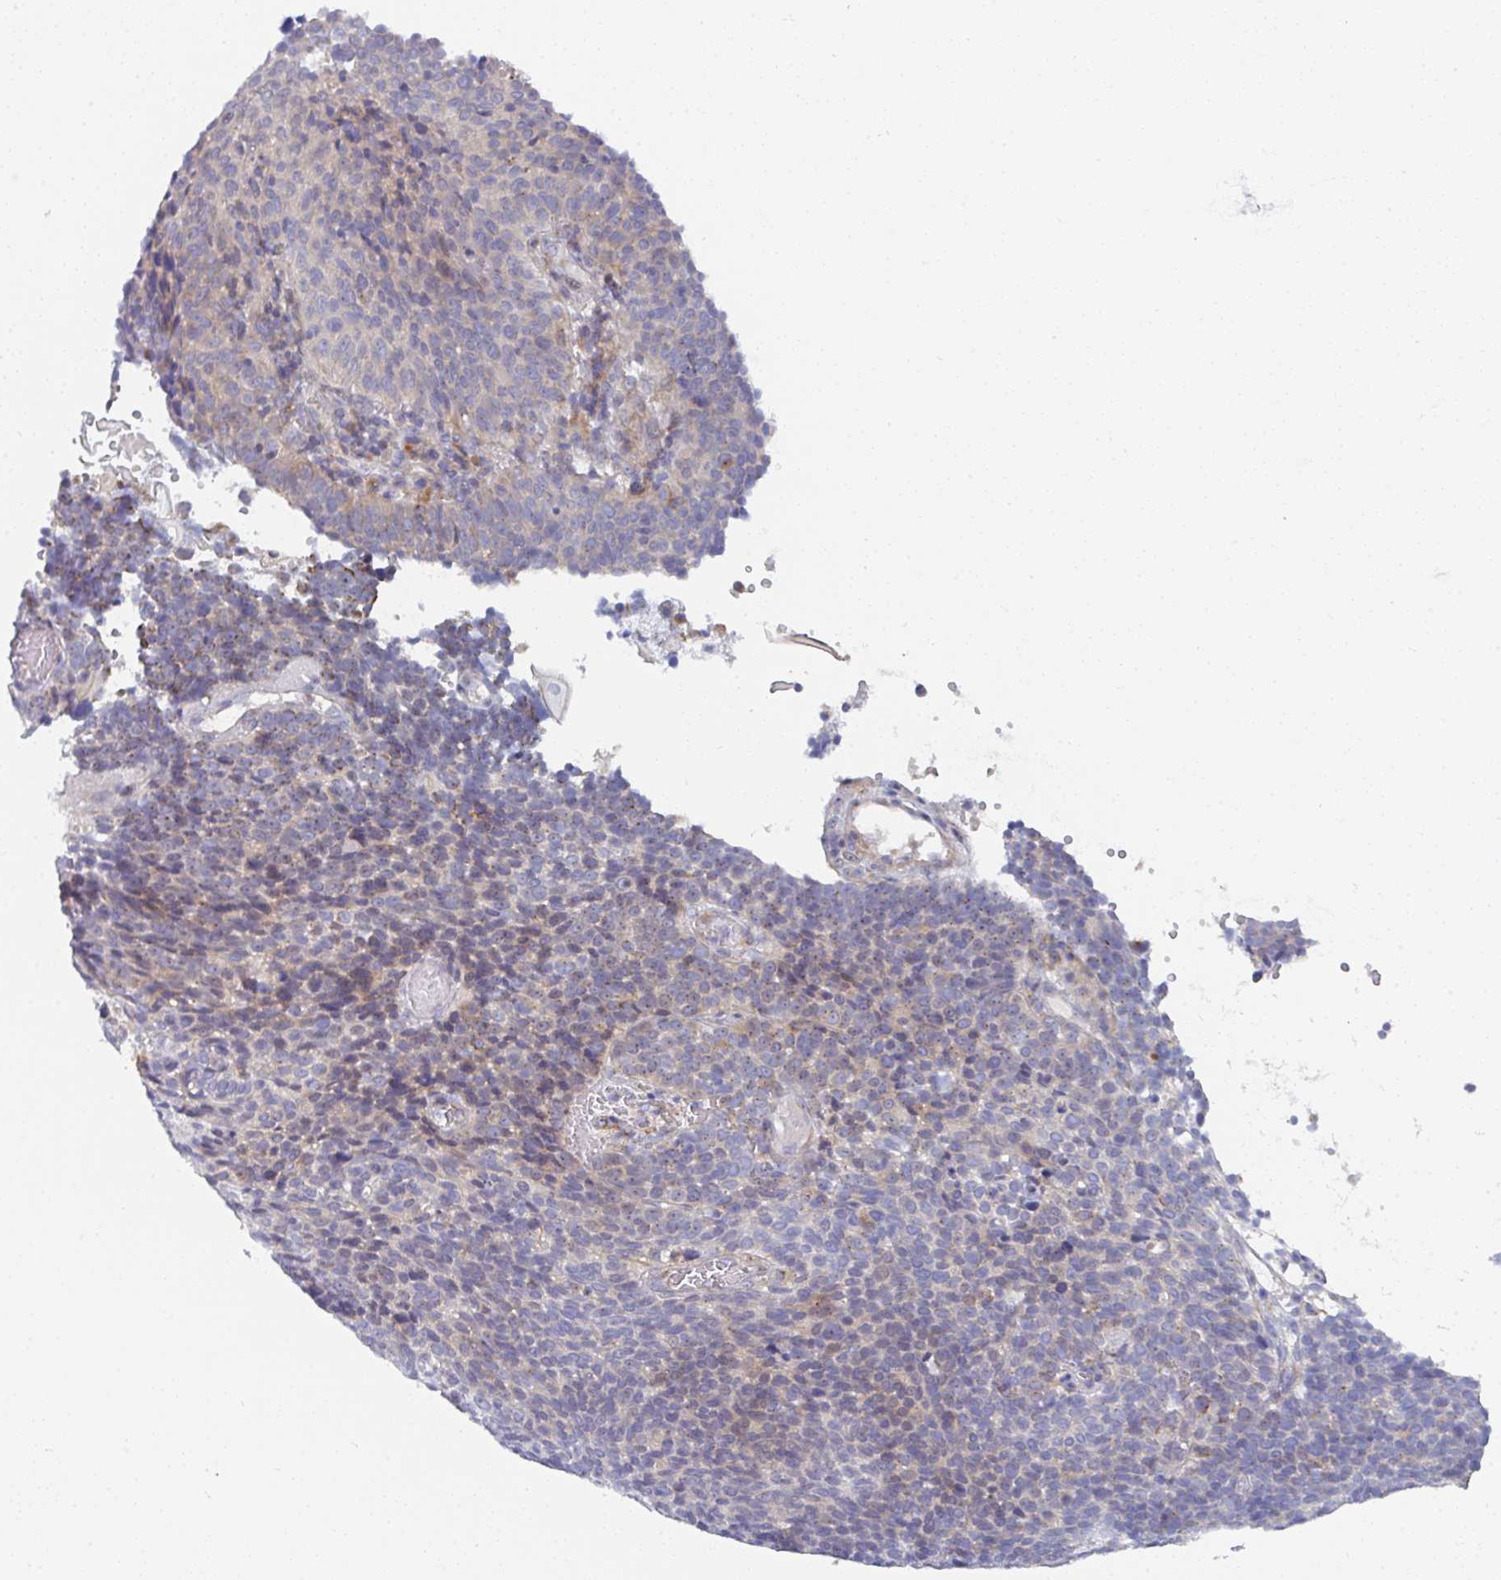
{"staining": {"intensity": "weak", "quantity": "<25%", "location": "cytoplasmic/membranous"}, "tissue": "cervical cancer", "cell_type": "Tumor cells", "image_type": "cancer", "snomed": [{"axis": "morphology", "description": "Normal tissue, NOS"}, {"axis": "morphology", "description": "Squamous cell carcinoma, NOS"}, {"axis": "topography", "description": "Cervix"}], "caption": "The immunohistochemistry image has no significant expression in tumor cells of cervical cancer tissue.", "gene": "KLHL33", "patient": {"sex": "female", "age": 39}}